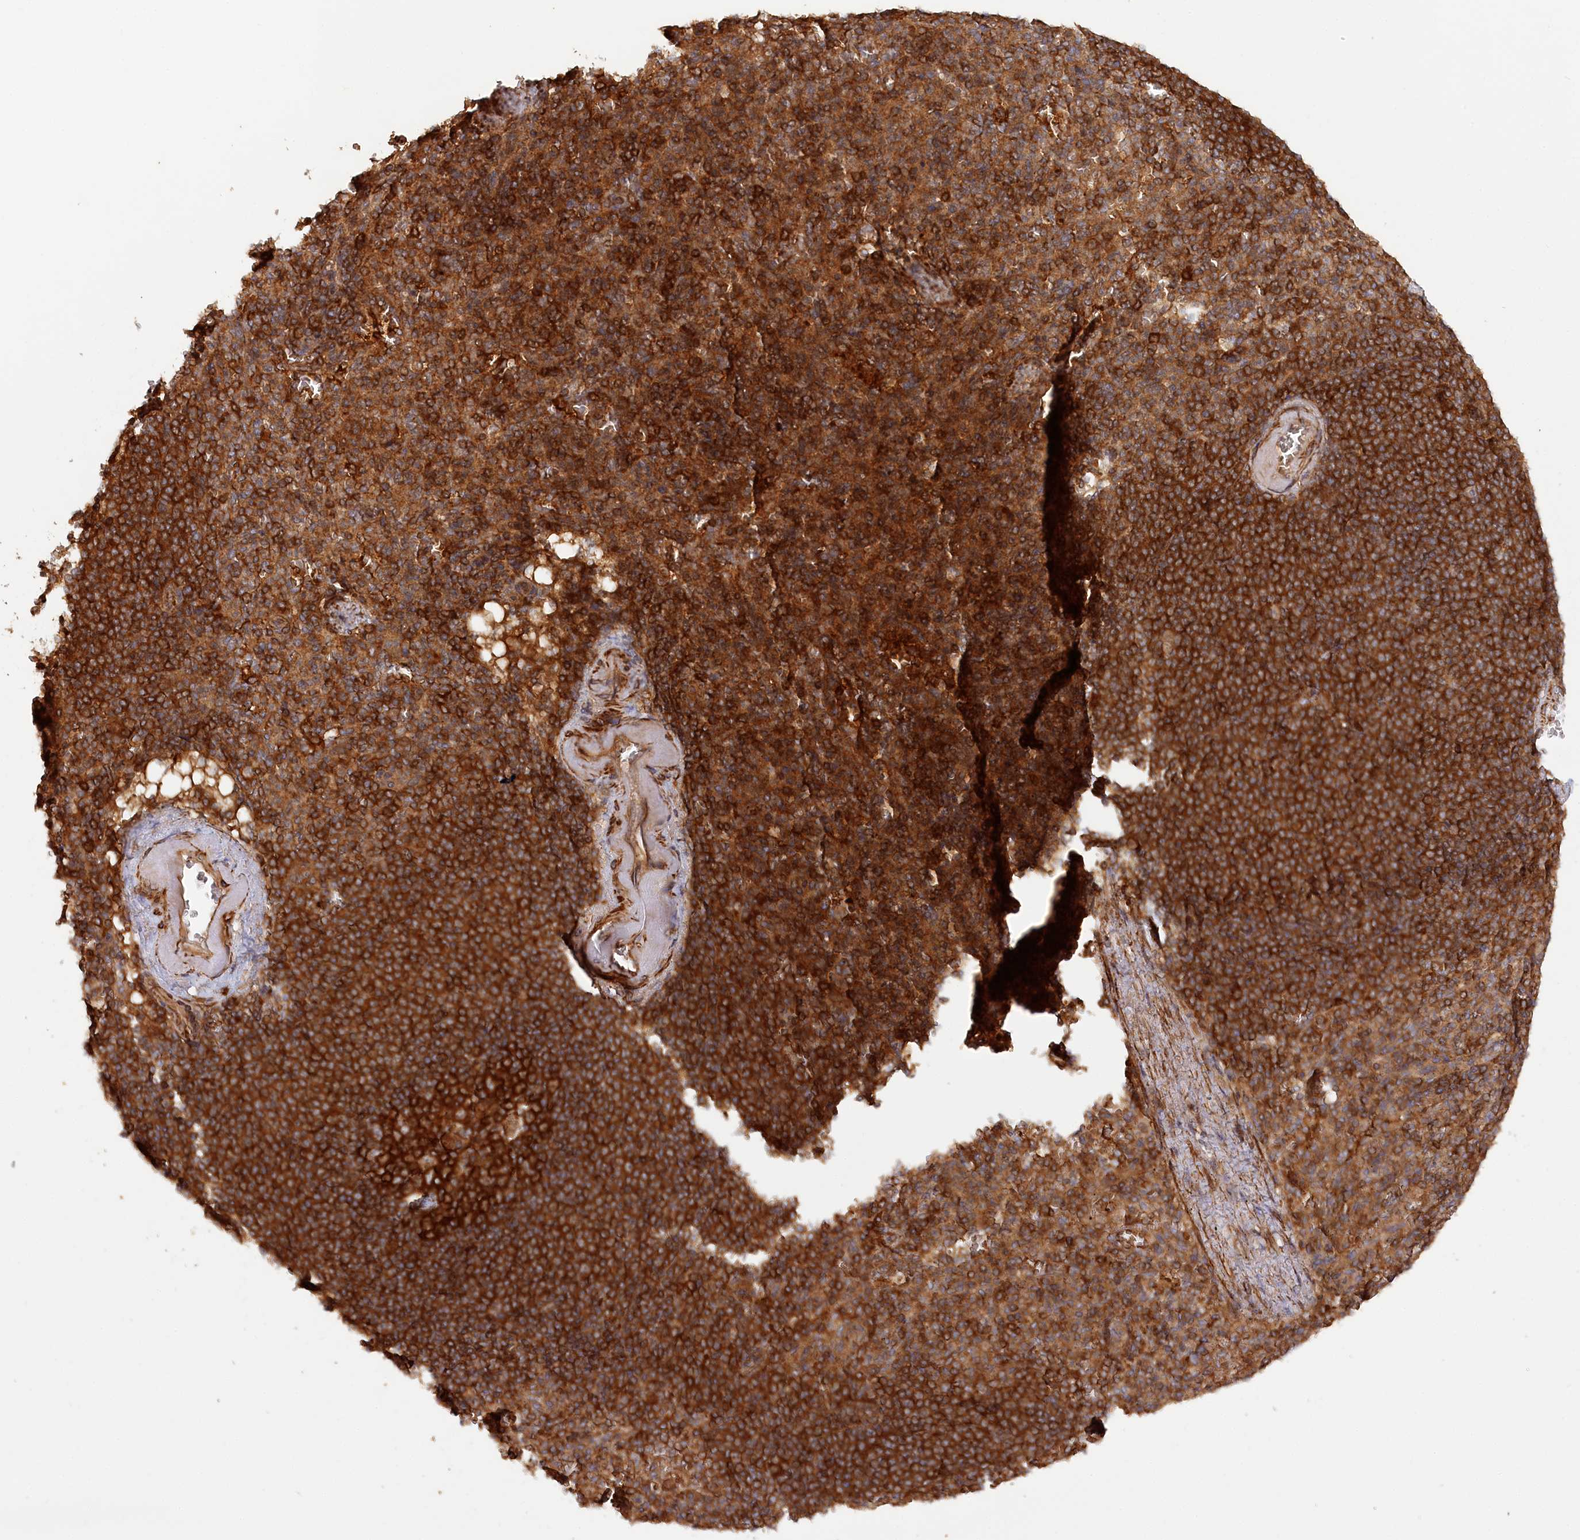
{"staining": {"intensity": "strong", "quantity": ">75%", "location": "cytoplasmic/membranous"}, "tissue": "spleen", "cell_type": "Cells in red pulp", "image_type": "normal", "snomed": [{"axis": "morphology", "description": "Normal tissue, NOS"}, {"axis": "topography", "description": "Spleen"}], "caption": "Cells in red pulp show high levels of strong cytoplasmic/membranous positivity in about >75% of cells in unremarkable spleen.", "gene": "PAIP2", "patient": {"sex": "female", "age": 74}}